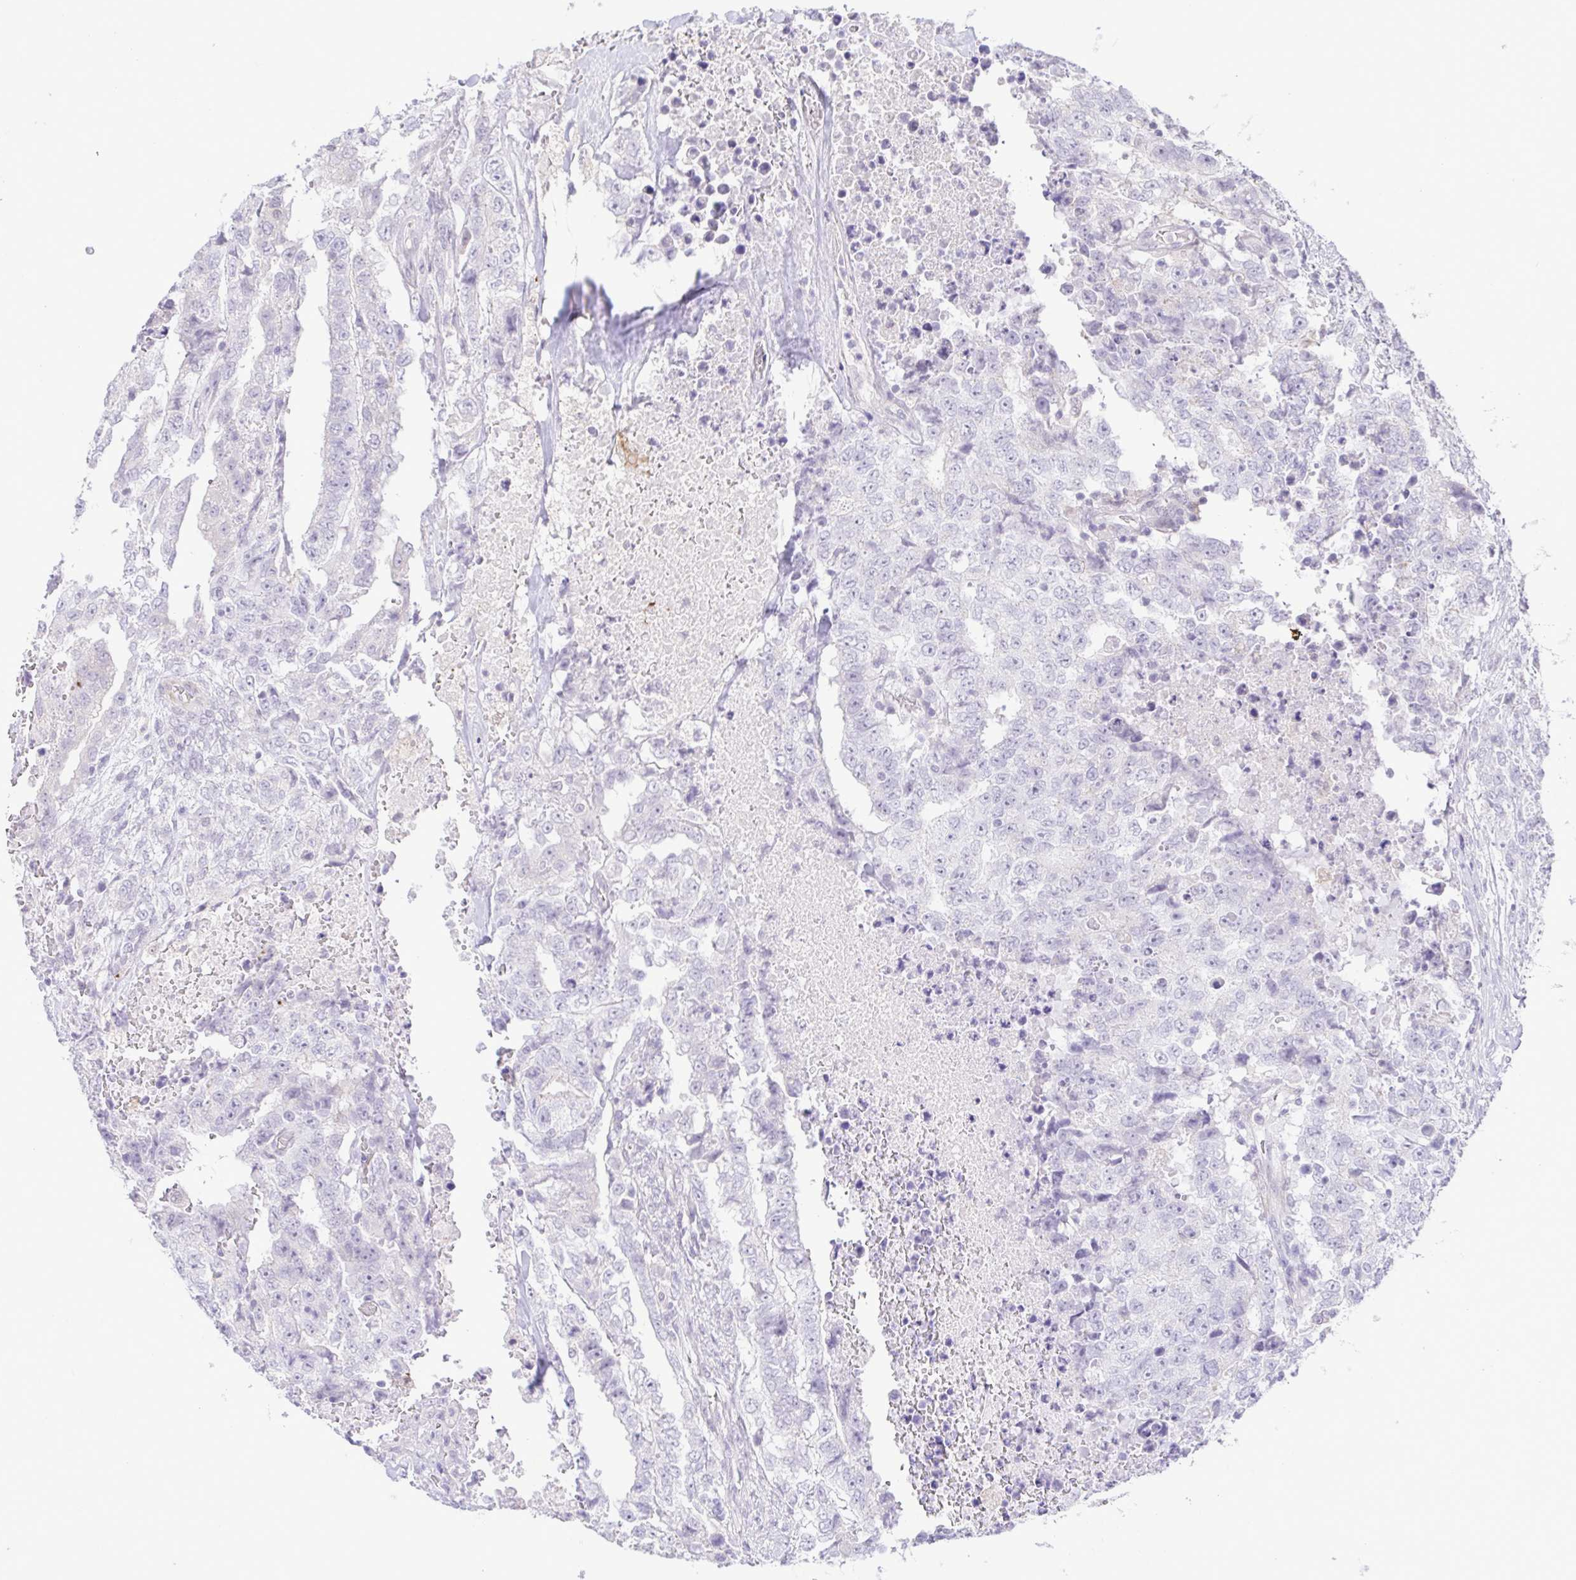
{"staining": {"intensity": "negative", "quantity": "none", "location": "none"}, "tissue": "testis cancer", "cell_type": "Tumor cells", "image_type": "cancer", "snomed": [{"axis": "morphology", "description": "Carcinoma, Embryonal, NOS"}, {"axis": "topography", "description": "Testis"}], "caption": "Immunohistochemistry micrograph of human testis cancer (embryonal carcinoma) stained for a protein (brown), which demonstrates no positivity in tumor cells. The staining was performed using DAB to visualize the protein expression in brown, while the nuclei were stained in blue with hematoxylin (Magnification: 20x).", "gene": "IL1RN", "patient": {"sex": "male", "age": 24}}